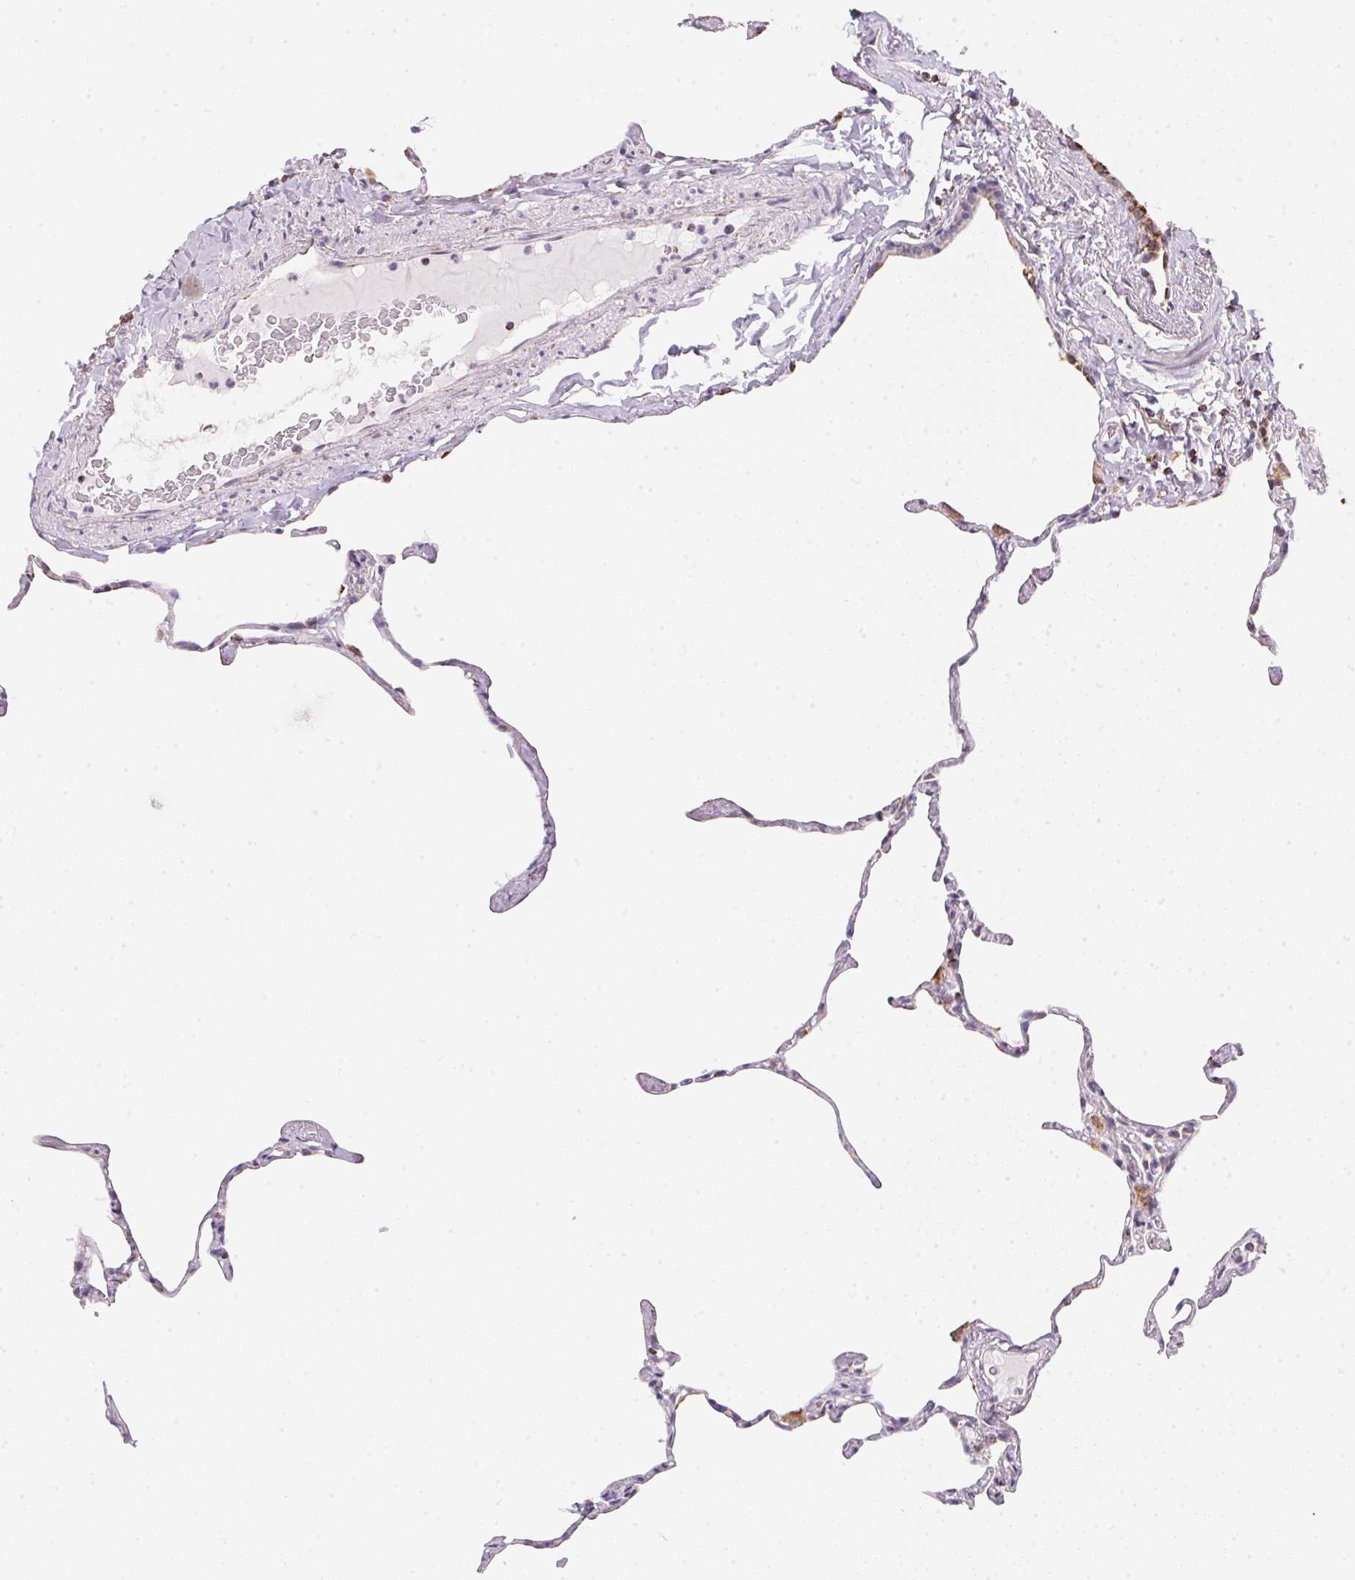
{"staining": {"intensity": "moderate", "quantity": "<25%", "location": "cytoplasmic/membranous"}, "tissue": "lung", "cell_type": "Alveolar cells", "image_type": "normal", "snomed": [{"axis": "morphology", "description": "Normal tissue, NOS"}, {"axis": "topography", "description": "Lung"}], "caption": "High-magnification brightfield microscopy of benign lung stained with DAB (3,3'-diaminobenzidine) (brown) and counterstained with hematoxylin (blue). alveolar cells exhibit moderate cytoplasmic/membranous staining is seen in approximately<25% of cells. The staining was performed using DAB (3,3'-diaminobenzidine), with brown indicating positive protein expression. Nuclei are stained blue with hematoxylin.", "gene": "GIPC2", "patient": {"sex": "male", "age": 65}}